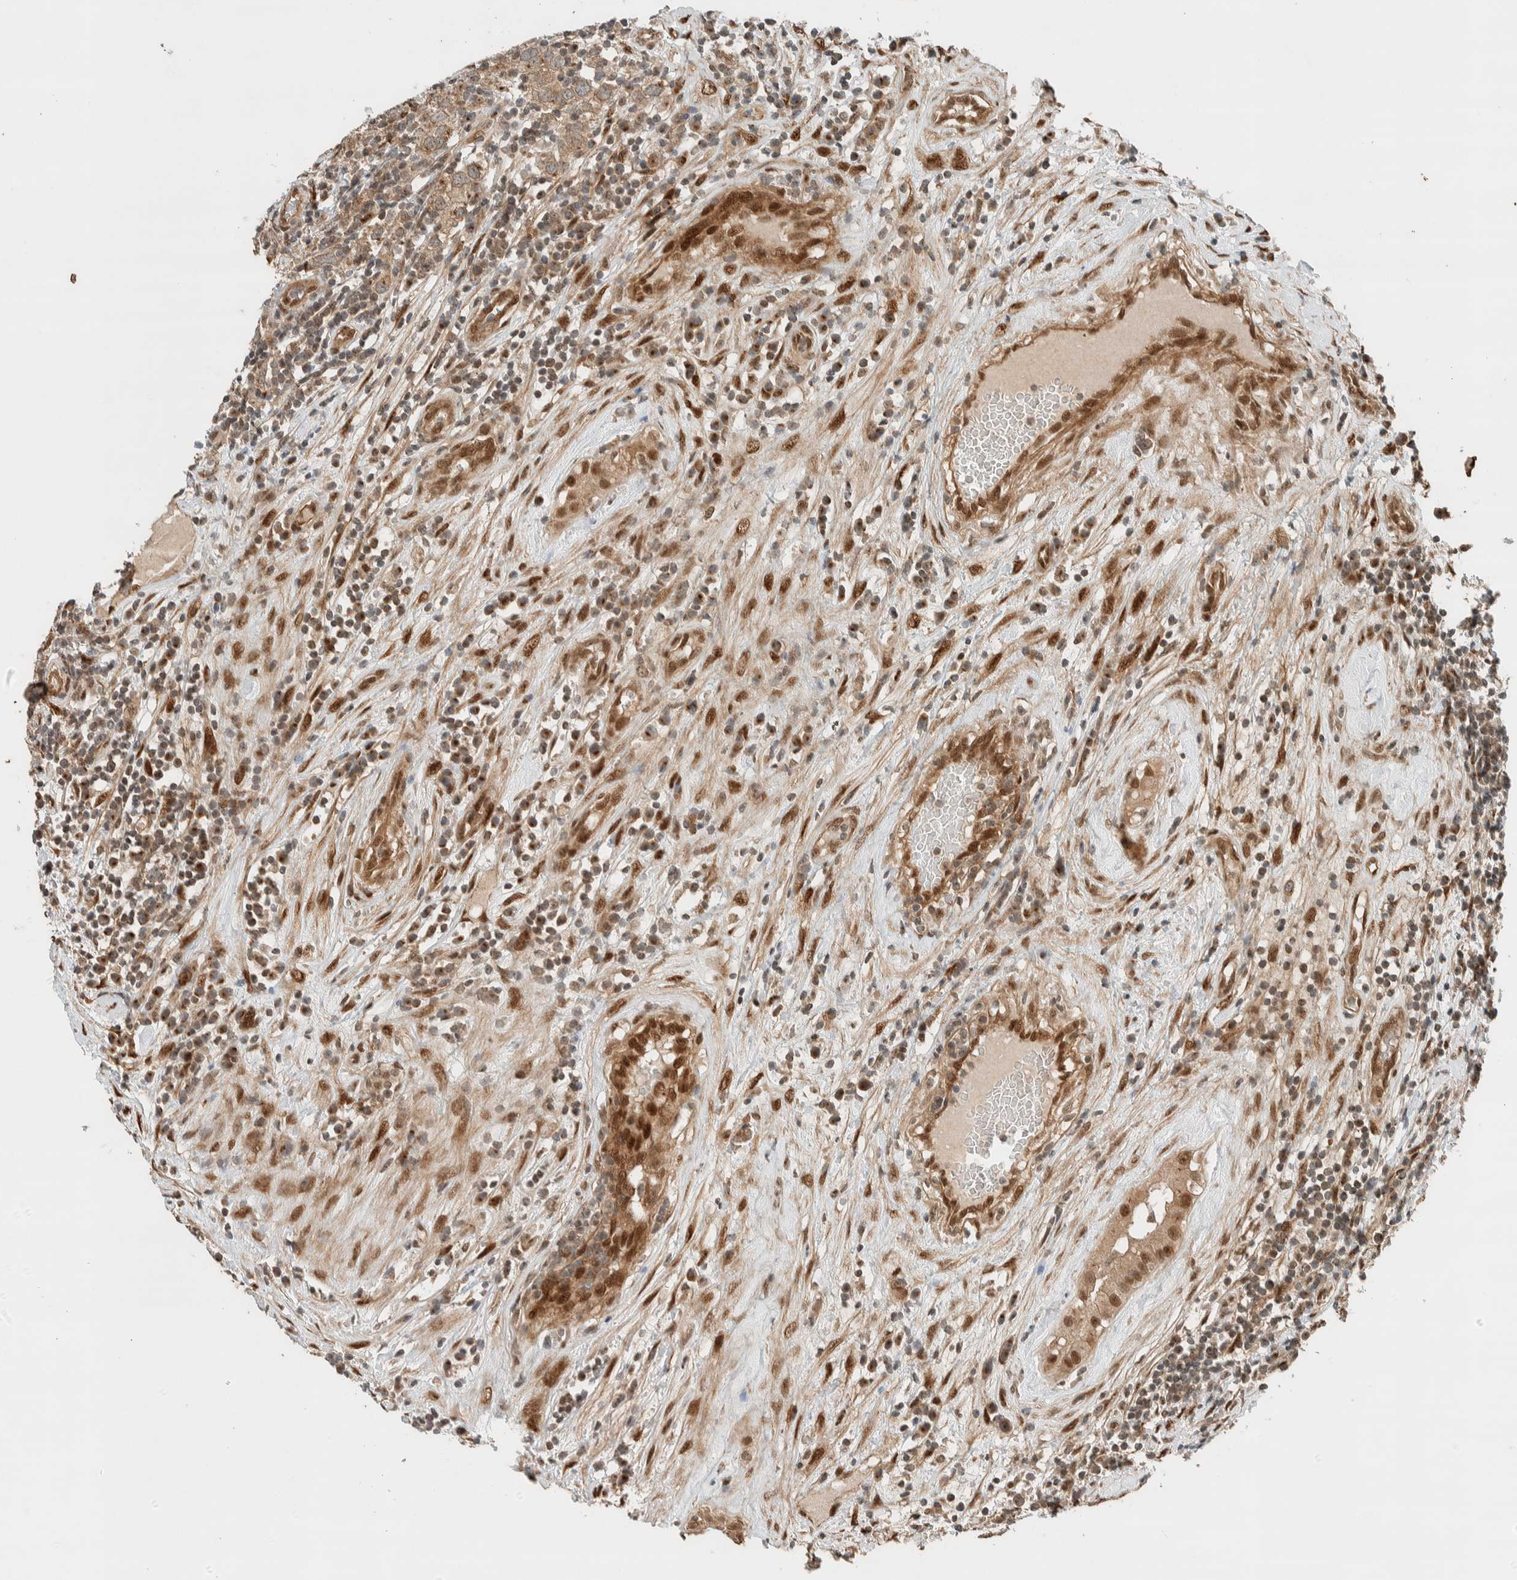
{"staining": {"intensity": "weak", "quantity": ">75%", "location": "cytoplasmic/membranous"}, "tissue": "testis cancer", "cell_type": "Tumor cells", "image_type": "cancer", "snomed": [{"axis": "morphology", "description": "Seminoma, NOS"}, {"axis": "morphology", "description": "Carcinoma, Embryonal, NOS"}, {"axis": "topography", "description": "Testis"}], "caption": "Testis cancer (seminoma) stained with immunohistochemistry reveals weak cytoplasmic/membranous positivity in about >75% of tumor cells. (DAB IHC, brown staining for protein, blue staining for nuclei).", "gene": "STXBP4", "patient": {"sex": "male", "age": 28}}